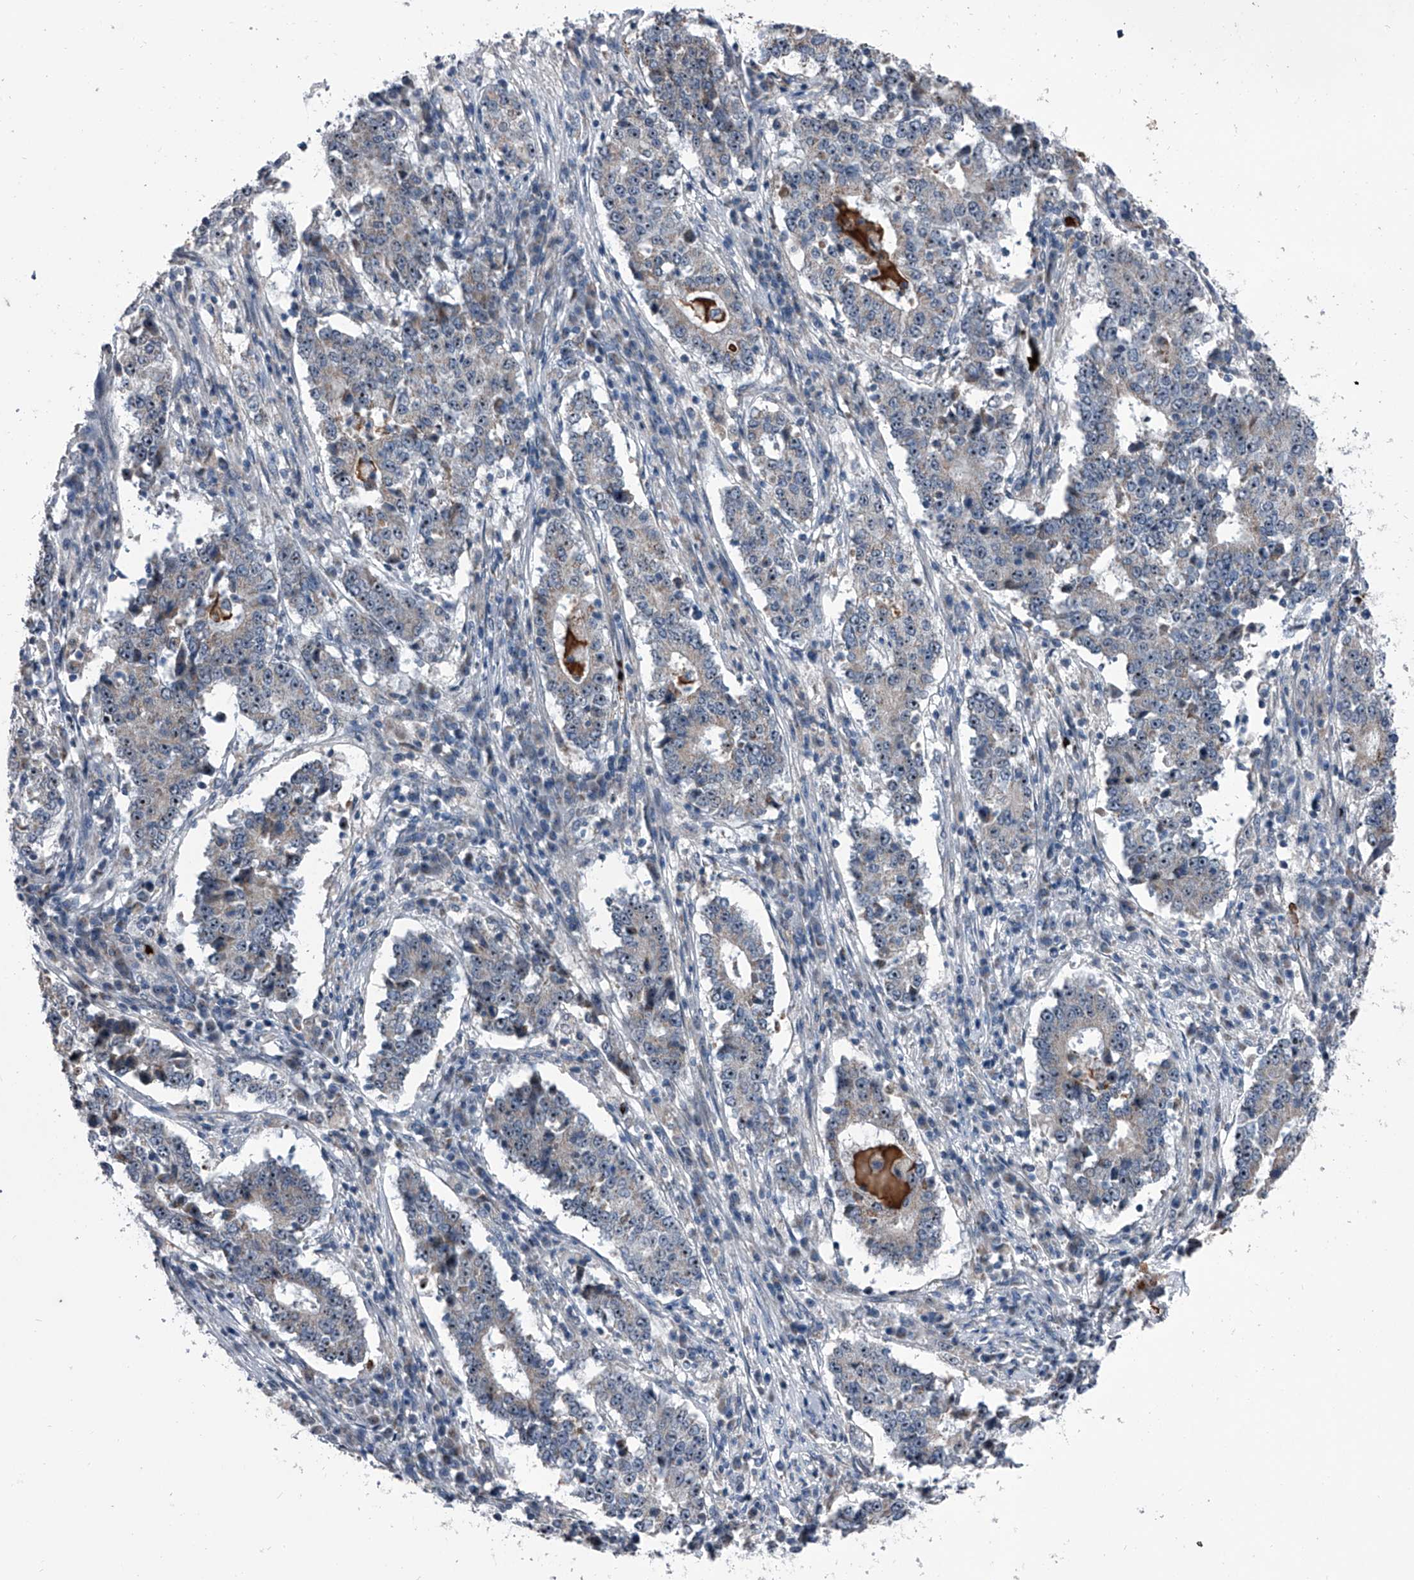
{"staining": {"intensity": "moderate", "quantity": "25%-75%", "location": "nuclear"}, "tissue": "stomach cancer", "cell_type": "Tumor cells", "image_type": "cancer", "snomed": [{"axis": "morphology", "description": "Adenocarcinoma, NOS"}, {"axis": "topography", "description": "Stomach"}], "caption": "Human stomach cancer (adenocarcinoma) stained with a protein marker reveals moderate staining in tumor cells.", "gene": "CEP85L", "patient": {"sex": "male", "age": 59}}